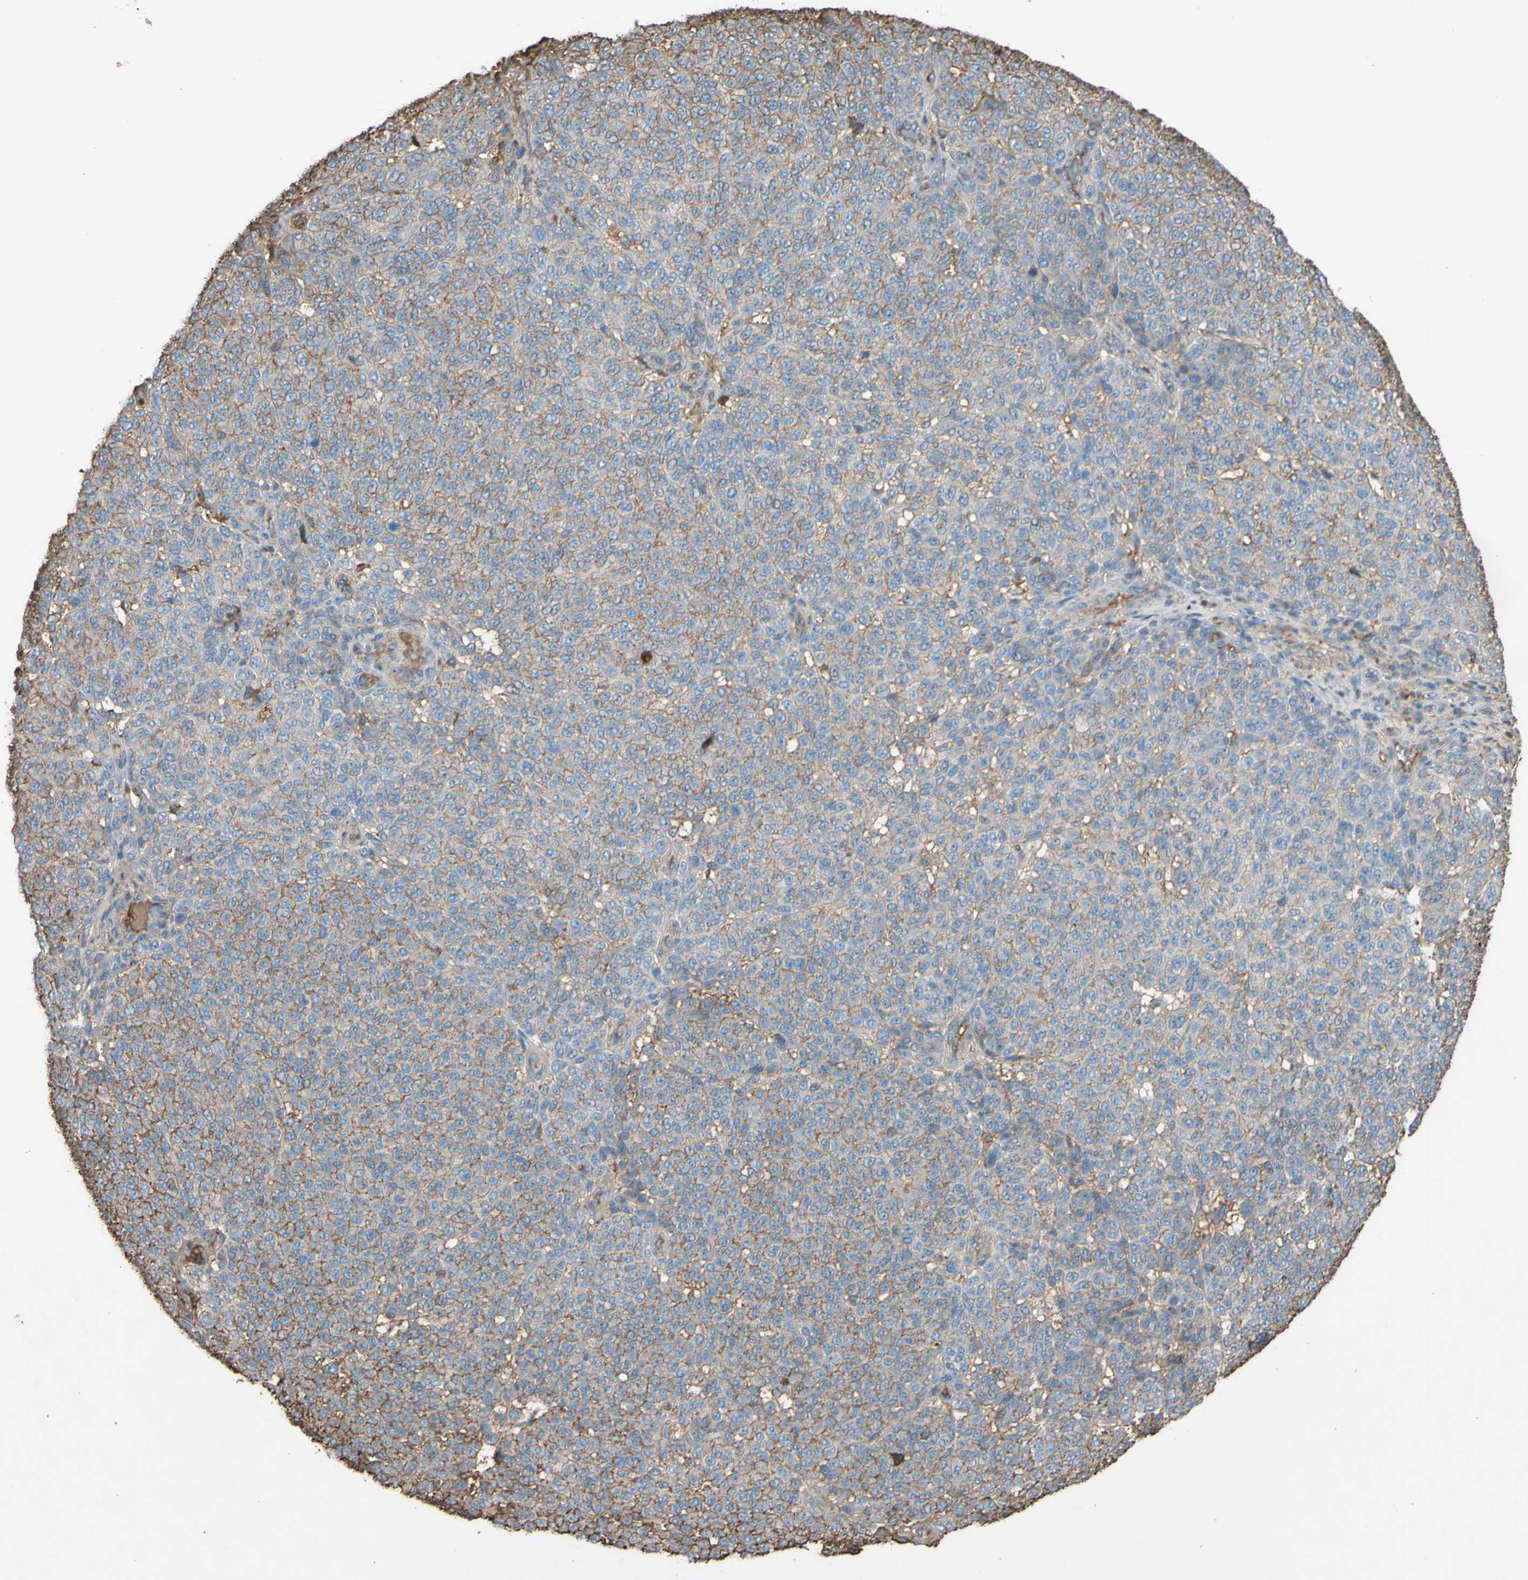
{"staining": {"intensity": "weak", "quantity": ">75%", "location": "cytoplasmic/membranous"}, "tissue": "melanoma", "cell_type": "Tumor cells", "image_type": "cancer", "snomed": [{"axis": "morphology", "description": "Malignant melanoma, NOS"}, {"axis": "topography", "description": "Skin"}], "caption": "This image exhibits malignant melanoma stained with IHC to label a protein in brown. The cytoplasmic/membranous of tumor cells show weak positivity for the protein. Nuclei are counter-stained blue.", "gene": "PTGDS", "patient": {"sex": "male", "age": 59}}